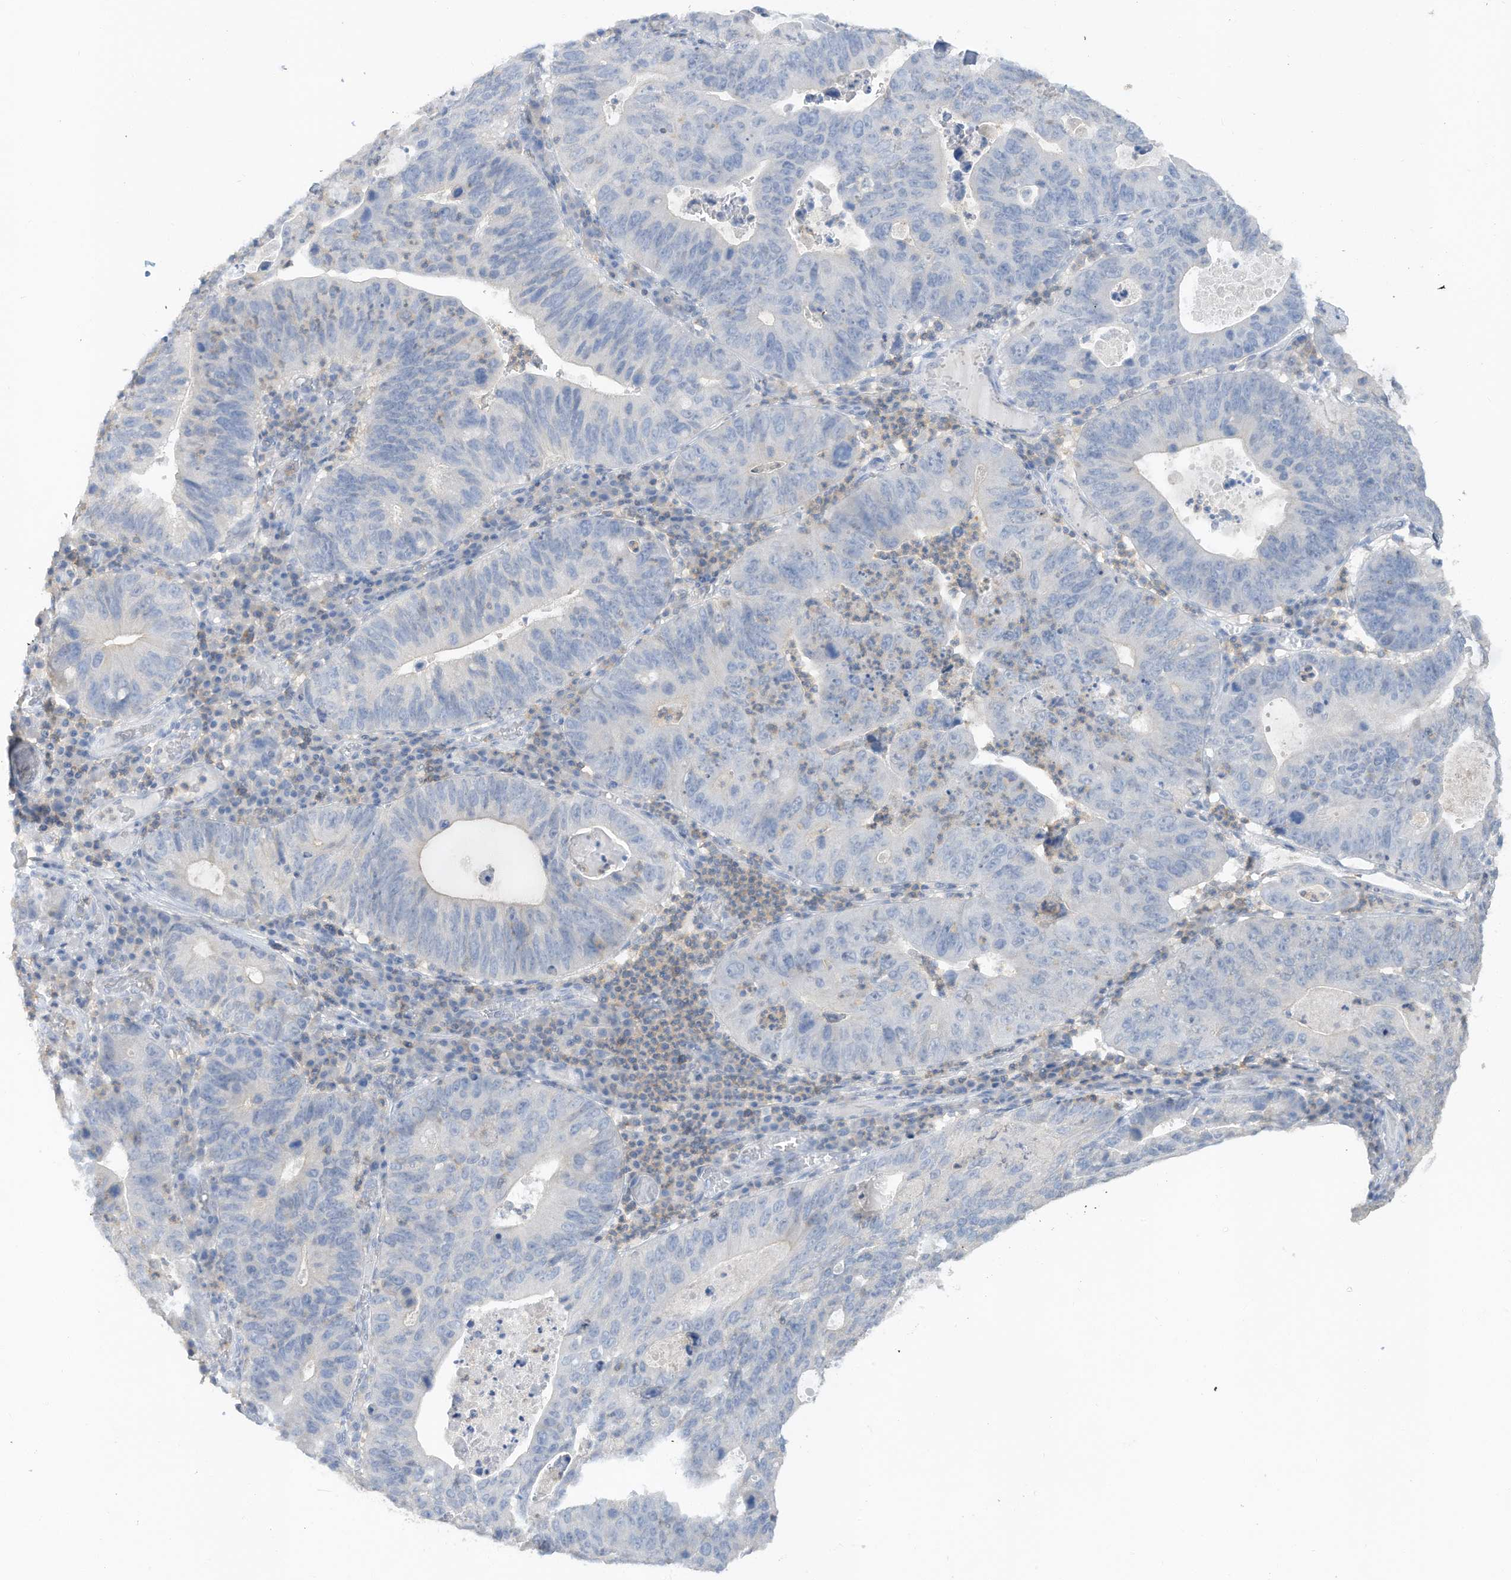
{"staining": {"intensity": "negative", "quantity": "none", "location": "none"}, "tissue": "stomach cancer", "cell_type": "Tumor cells", "image_type": "cancer", "snomed": [{"axis": "morphology", "description": "Adenocarcinoma, NOS"}, {"axis": "topography", "description": "Stomach"}], "caption": "A micrograph of human stomach cancer is negative for staining in tumor cells.", "gene": "HAS3", "patient": {"sex": "male", "age": 59}}